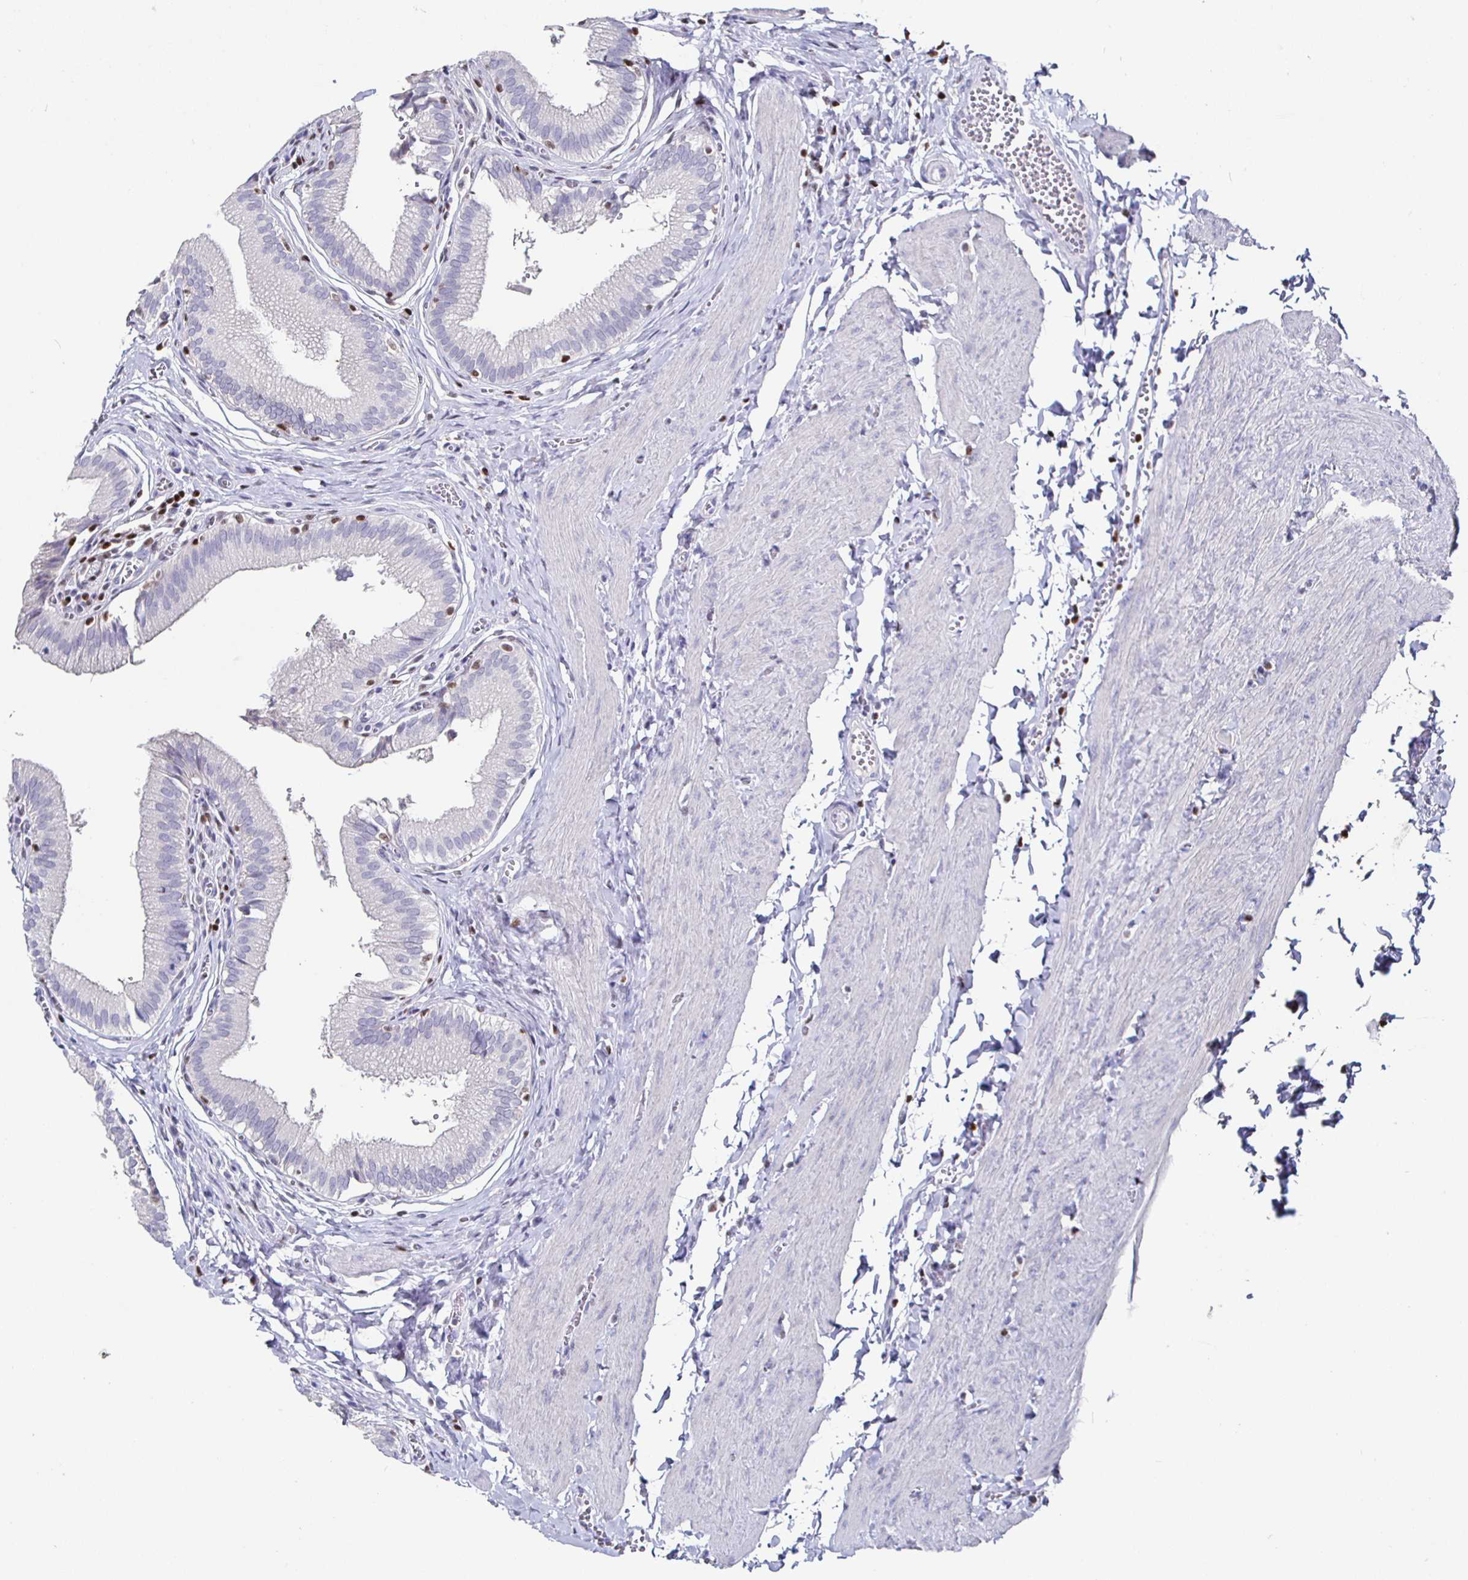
{"staining": {"intensity": "negative", "quantity": "none", "location": "none"}, "tissue": "gallbladder", "cell_type": "Glandular cells", "image_type": "normal", "snomed": [{"axis": "morphology", "description": "Normal tissue, NOS"}, {"axis": "topography", "description": "Gallbladder"}, {"axis": "topography", "description": "Peripheral nerve tissue"}], "caption": "High power microscopy micrograph of an IHC photomicrograph of normal gallbladder, revealing no significant positivity in glandular cells.", "gene": "RUNX2", "patient": {"sex": "male", "age": 17}}